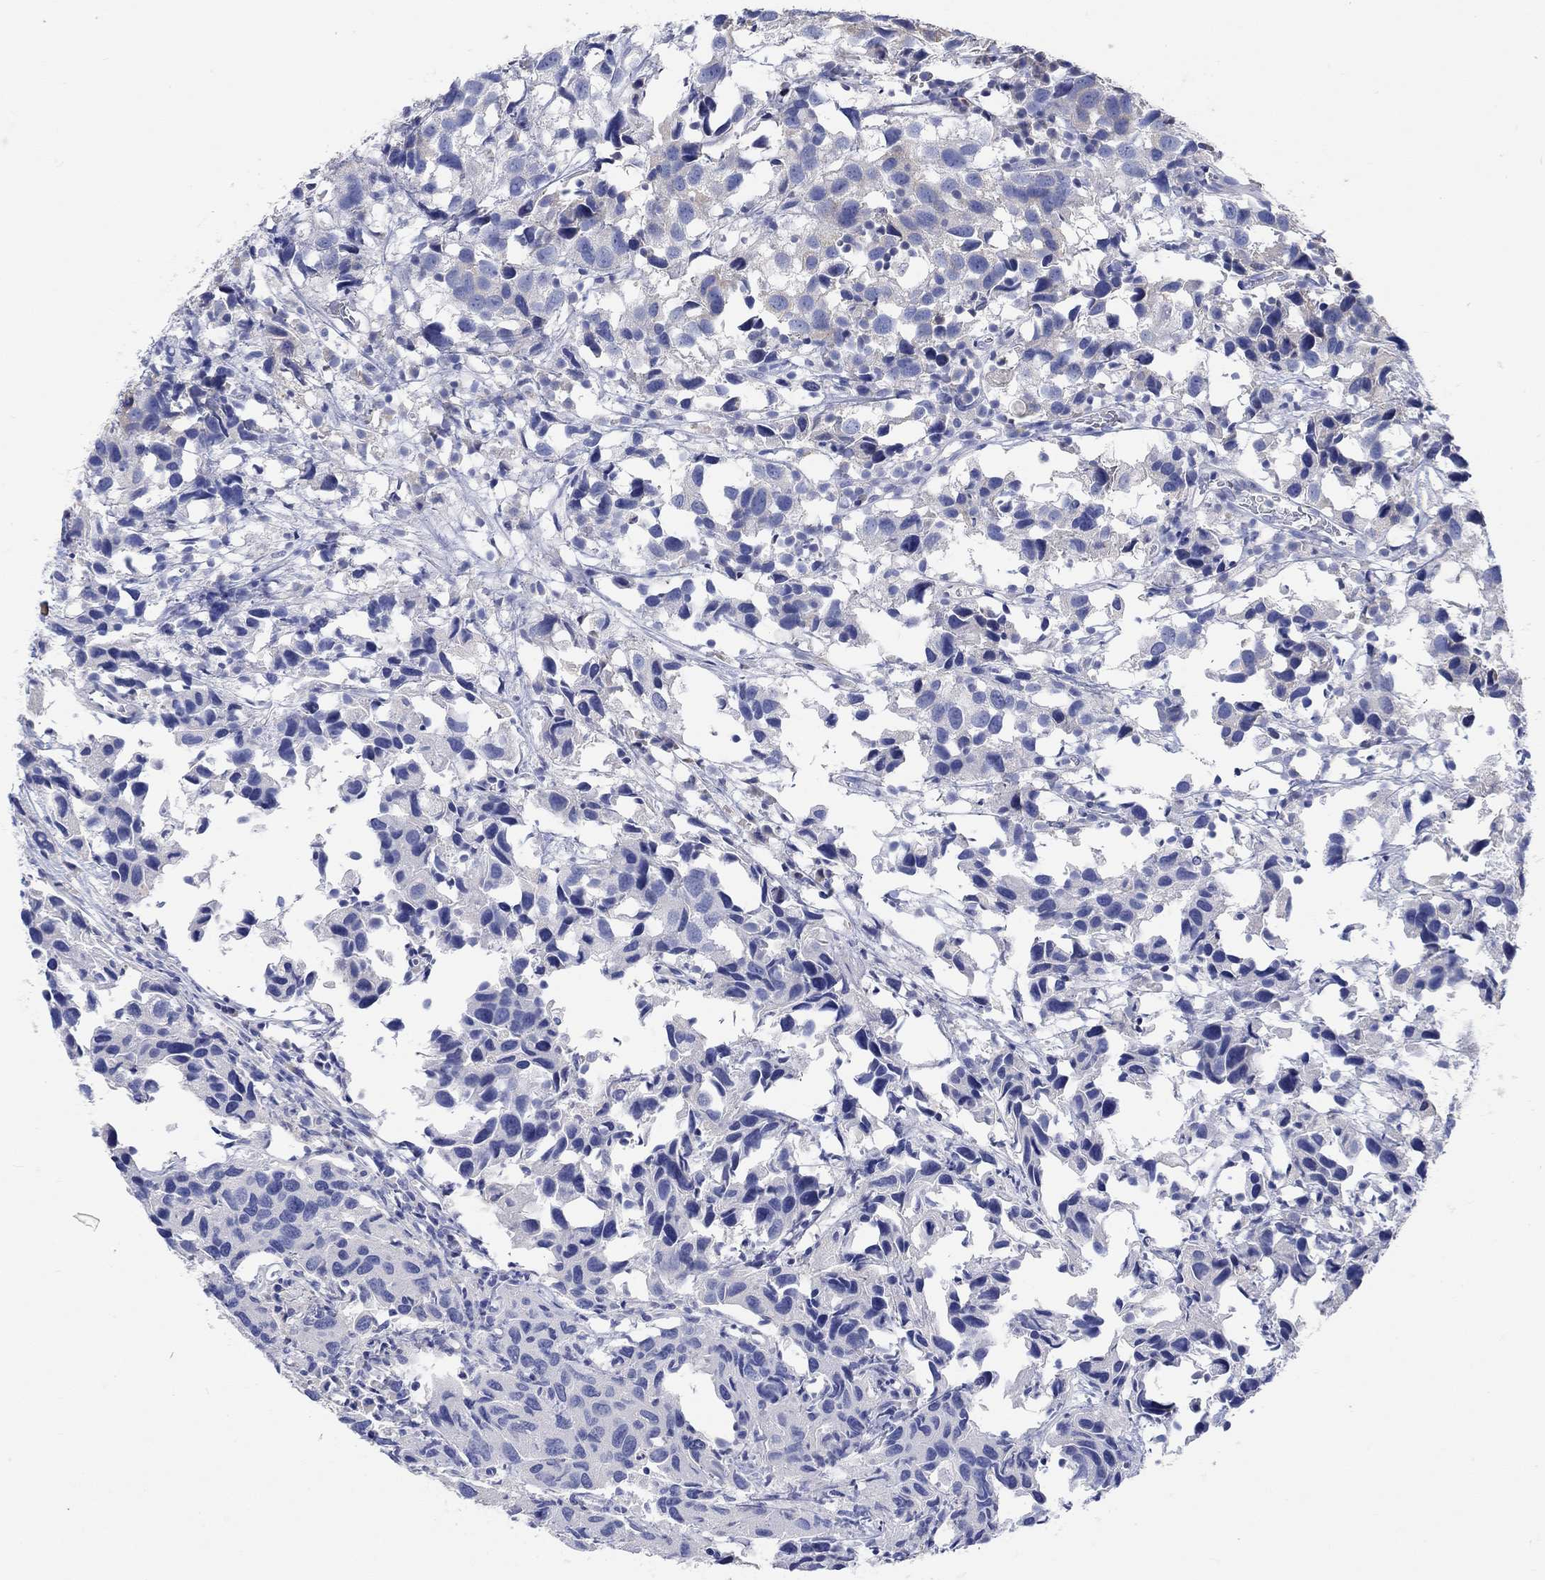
{"staining": {"intensity": "negative", "quantity": "none", "location": "none"}, "tissue": "urothelial cancer", "cell_type": "Tumor cells", "image_type": "cancer", "snomed": [{"axis": "morphology", "description": "Urothelial carcinoma, High grade"}, {"axis": "topography", "description": "Urinary bladder"}], "caption": "High-grade urothelial carcinoma was stained to show a protein in brown. There is no significant positivity in tumor cells. (DAB immunohistochemistry with hematoxylin counter stain).", "gene": "GCM1", "patient": {"sex": "male", "age": 79}}